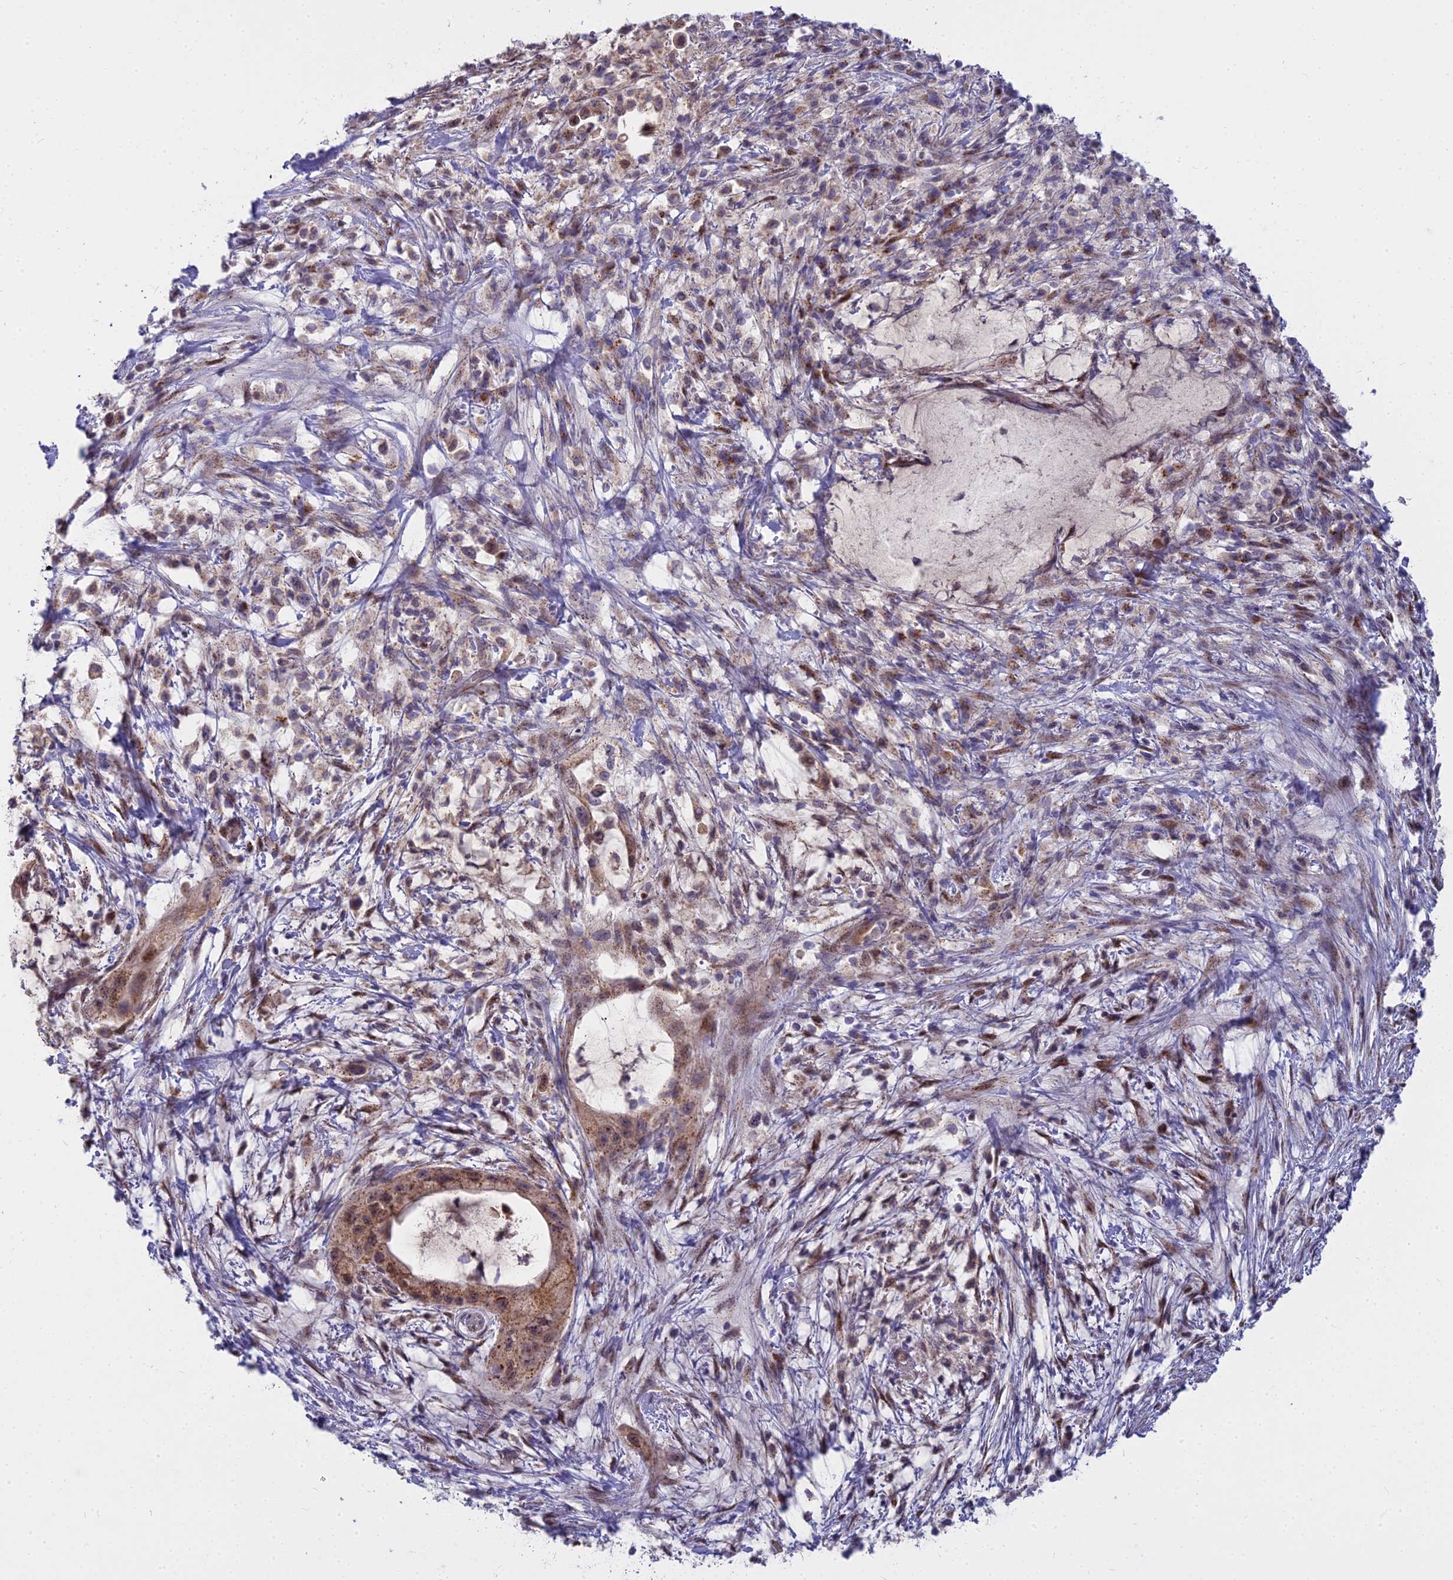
{"staining": {"intensity": "moderate", "quantity": ">75%", "location": "cytoplasmic/membranous,nuclear"}, "tissue": "pancreatic cancer", "cell_type": "Tumor cells", "image_type": "cancer", "snomed": [{"axis": "morphology", "description": "Adenocarcinoma, NOS"}, {"axis": "topography", "description": "Pancreas"}], "caption": "The photomicrograph reveals staining of pancreatic adenocarcinoma, revealing moderate cytoplasmic/membranous and nuclear protein expression (brown color) within tumor cells.", "gene": "WDPCP", "patient": {"sex": "male", "age": 48}}